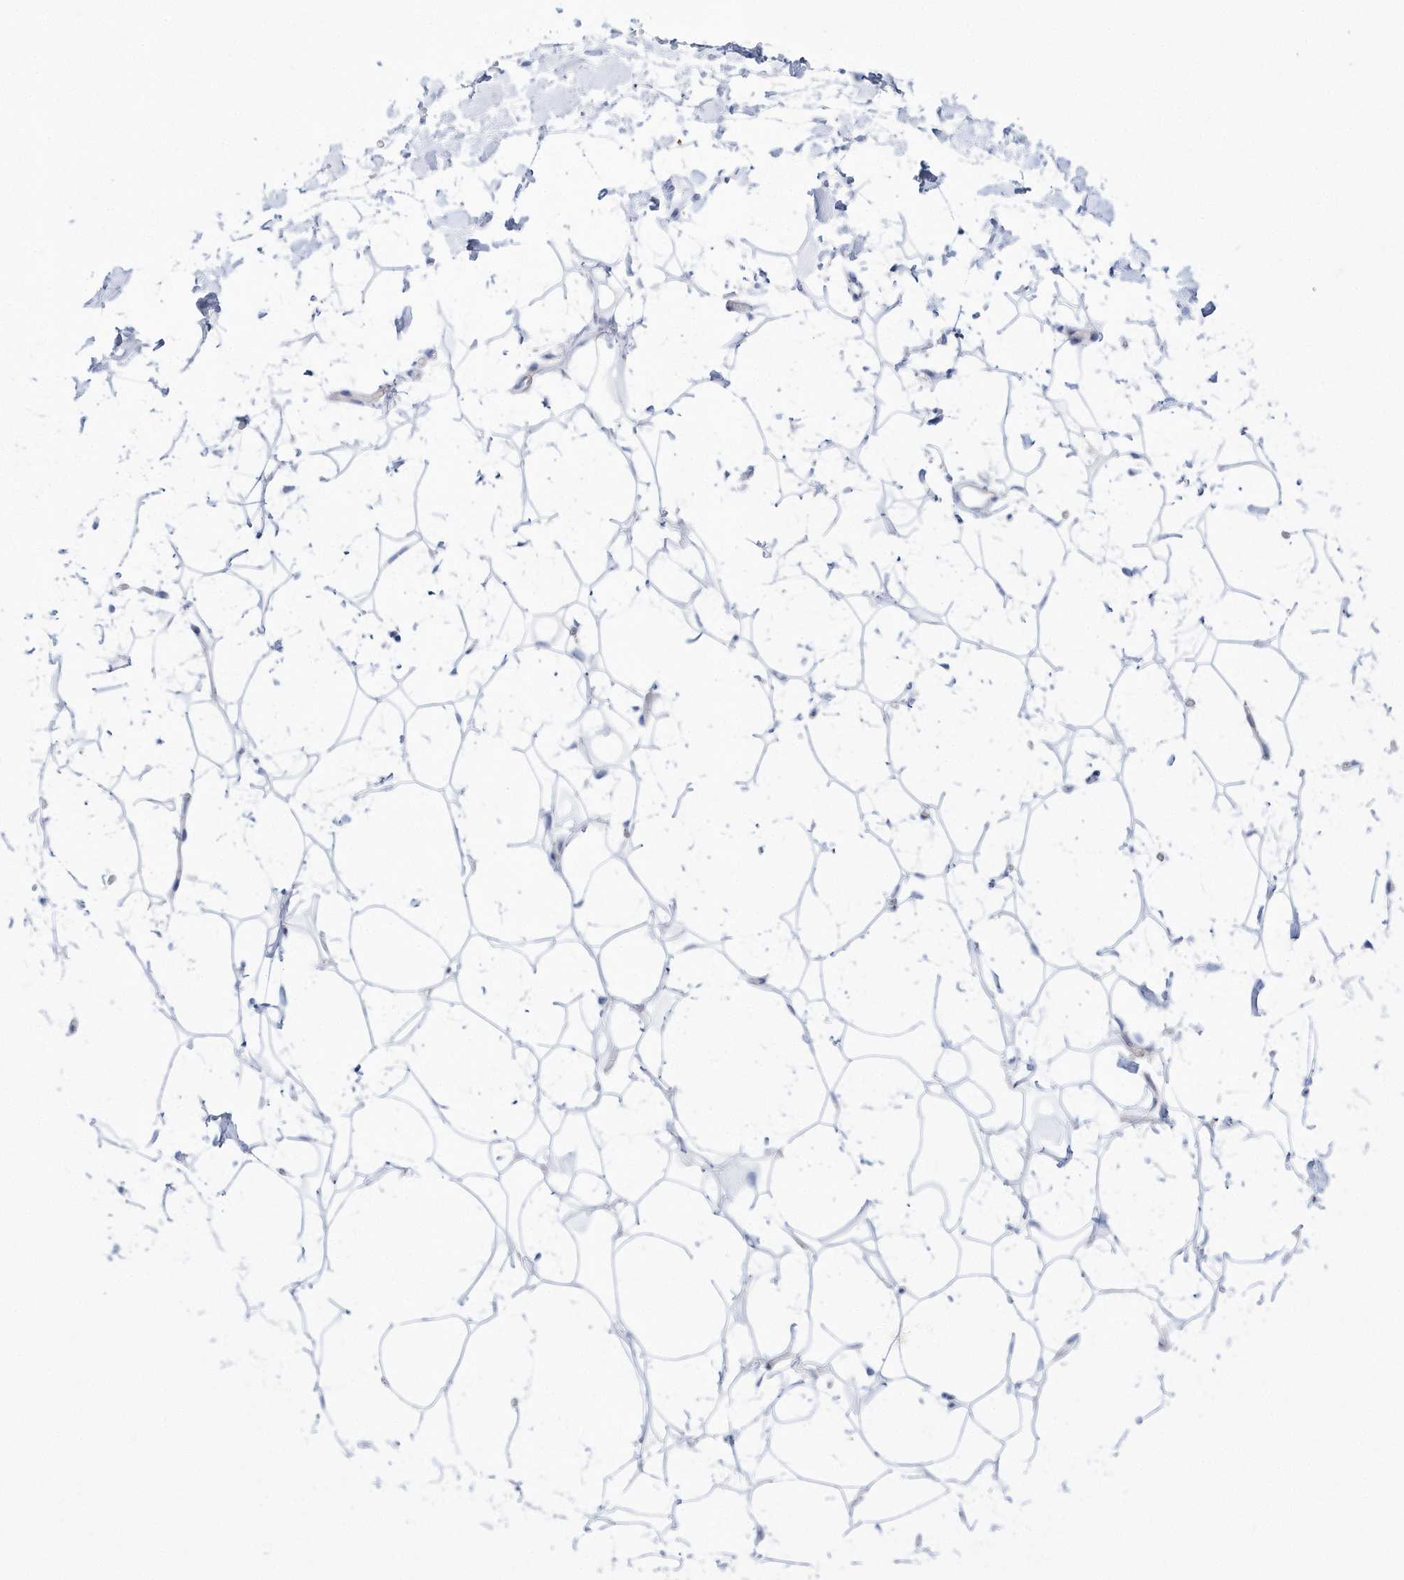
{"staining": {"intensity": "negative", "quantity": "none", "location": "none"}, "tissue": "adipose tissue", "cell_type": "Adipocytes", "image_type": "normal", "snomed": [{"axis": "morphology", "description": "Normal tissue, NOS"}, {"axis": "topography", "description": "Breast"}], "caption": "Normal adipose tissue was stained to show a protein in brown. There is no significant staining in adipocytes. (DAB IHC with hematoxylin counter stain).", "gene": "TMCO6", "patient": {"sex": "female", "age": 26}}